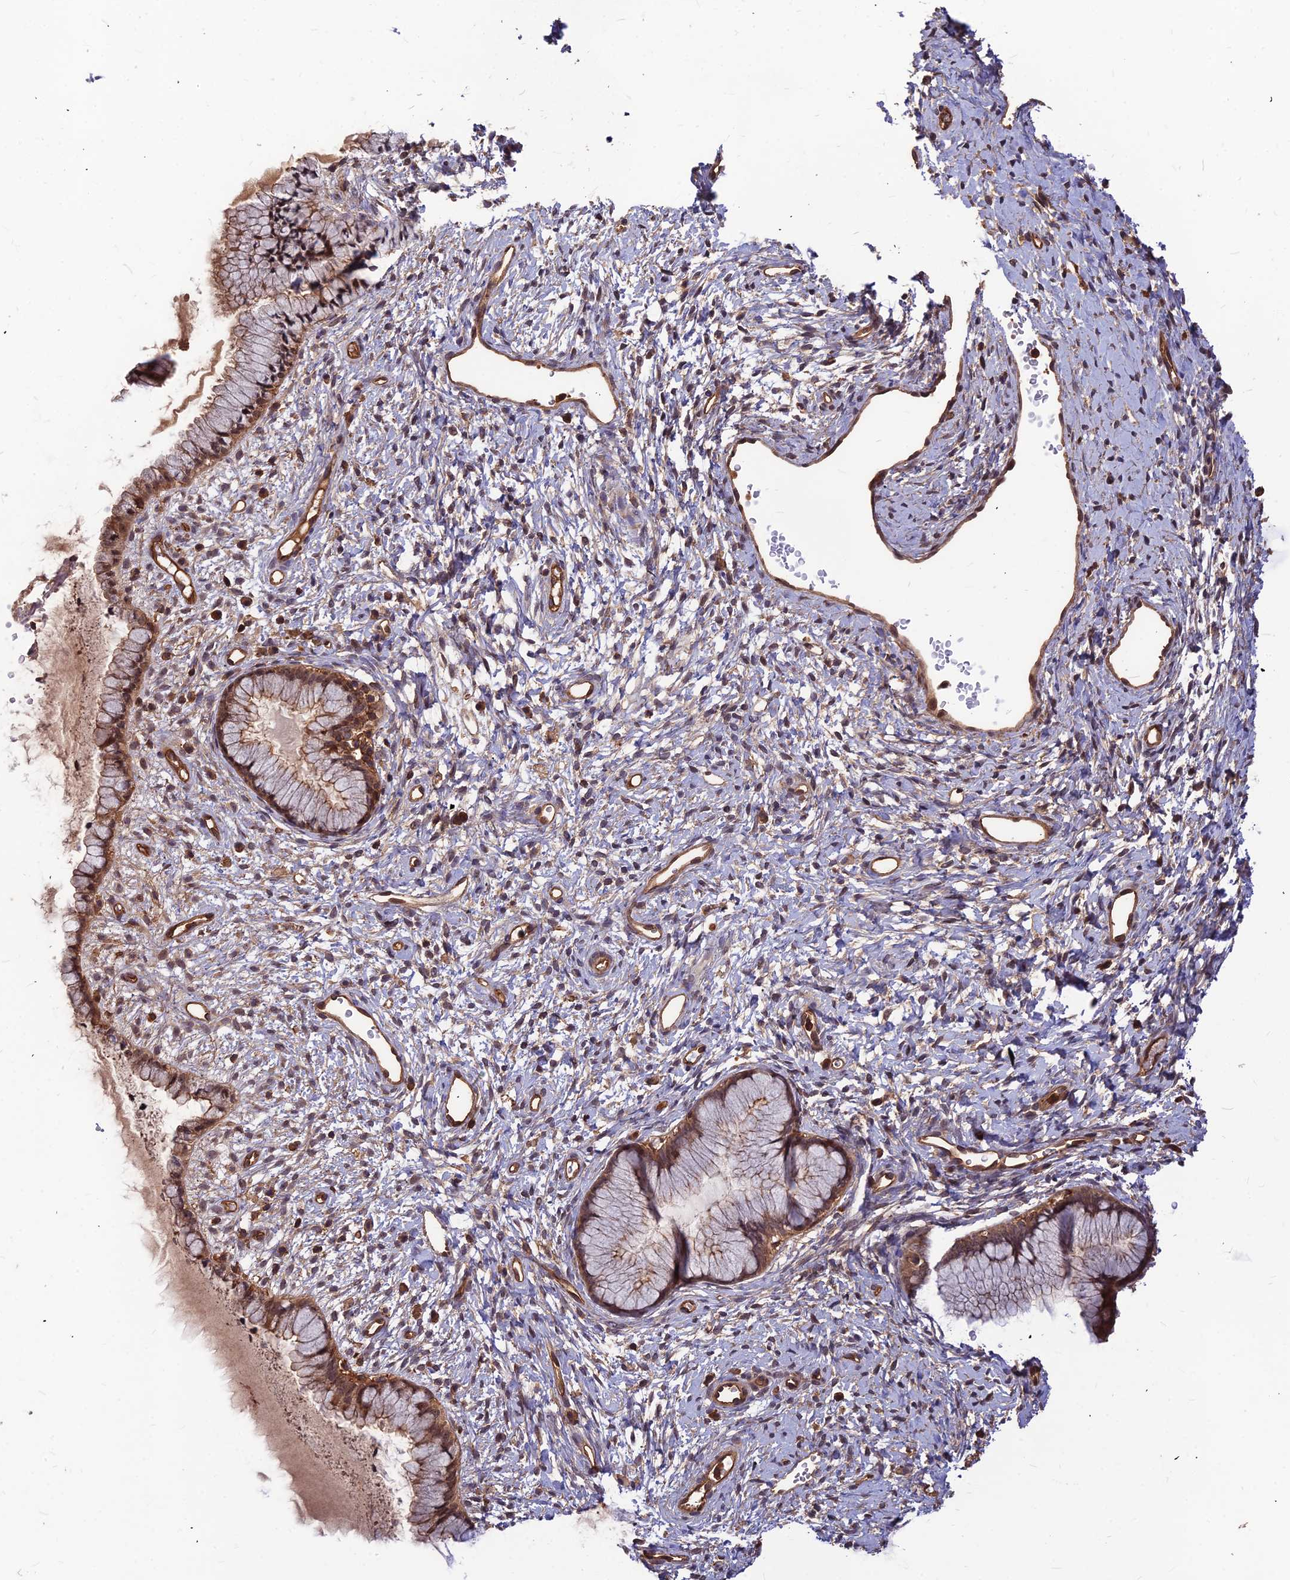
{"staining": {"intensity": "moderate", "quantity": "25%-75%", "location": "cytoplasmic/membranous,nuclear"}, "tissue": "cervix", "cell_type": "Glandular cells", "image_type": "normal", "snomed": [{"axis": "morphology", "description": "Normal tissue, NOS"}, {"axis": "topography", "description": "Cervix"}], "caption": "There is medium levels of moderate cytoplasmic/membranous,nuclear staining in glandular cells of normal cervix, as demonstrated by immunohistochemical staining (brown color).", "gene": "ZNF467", "patient": {"sex": "female", "age": 42}}